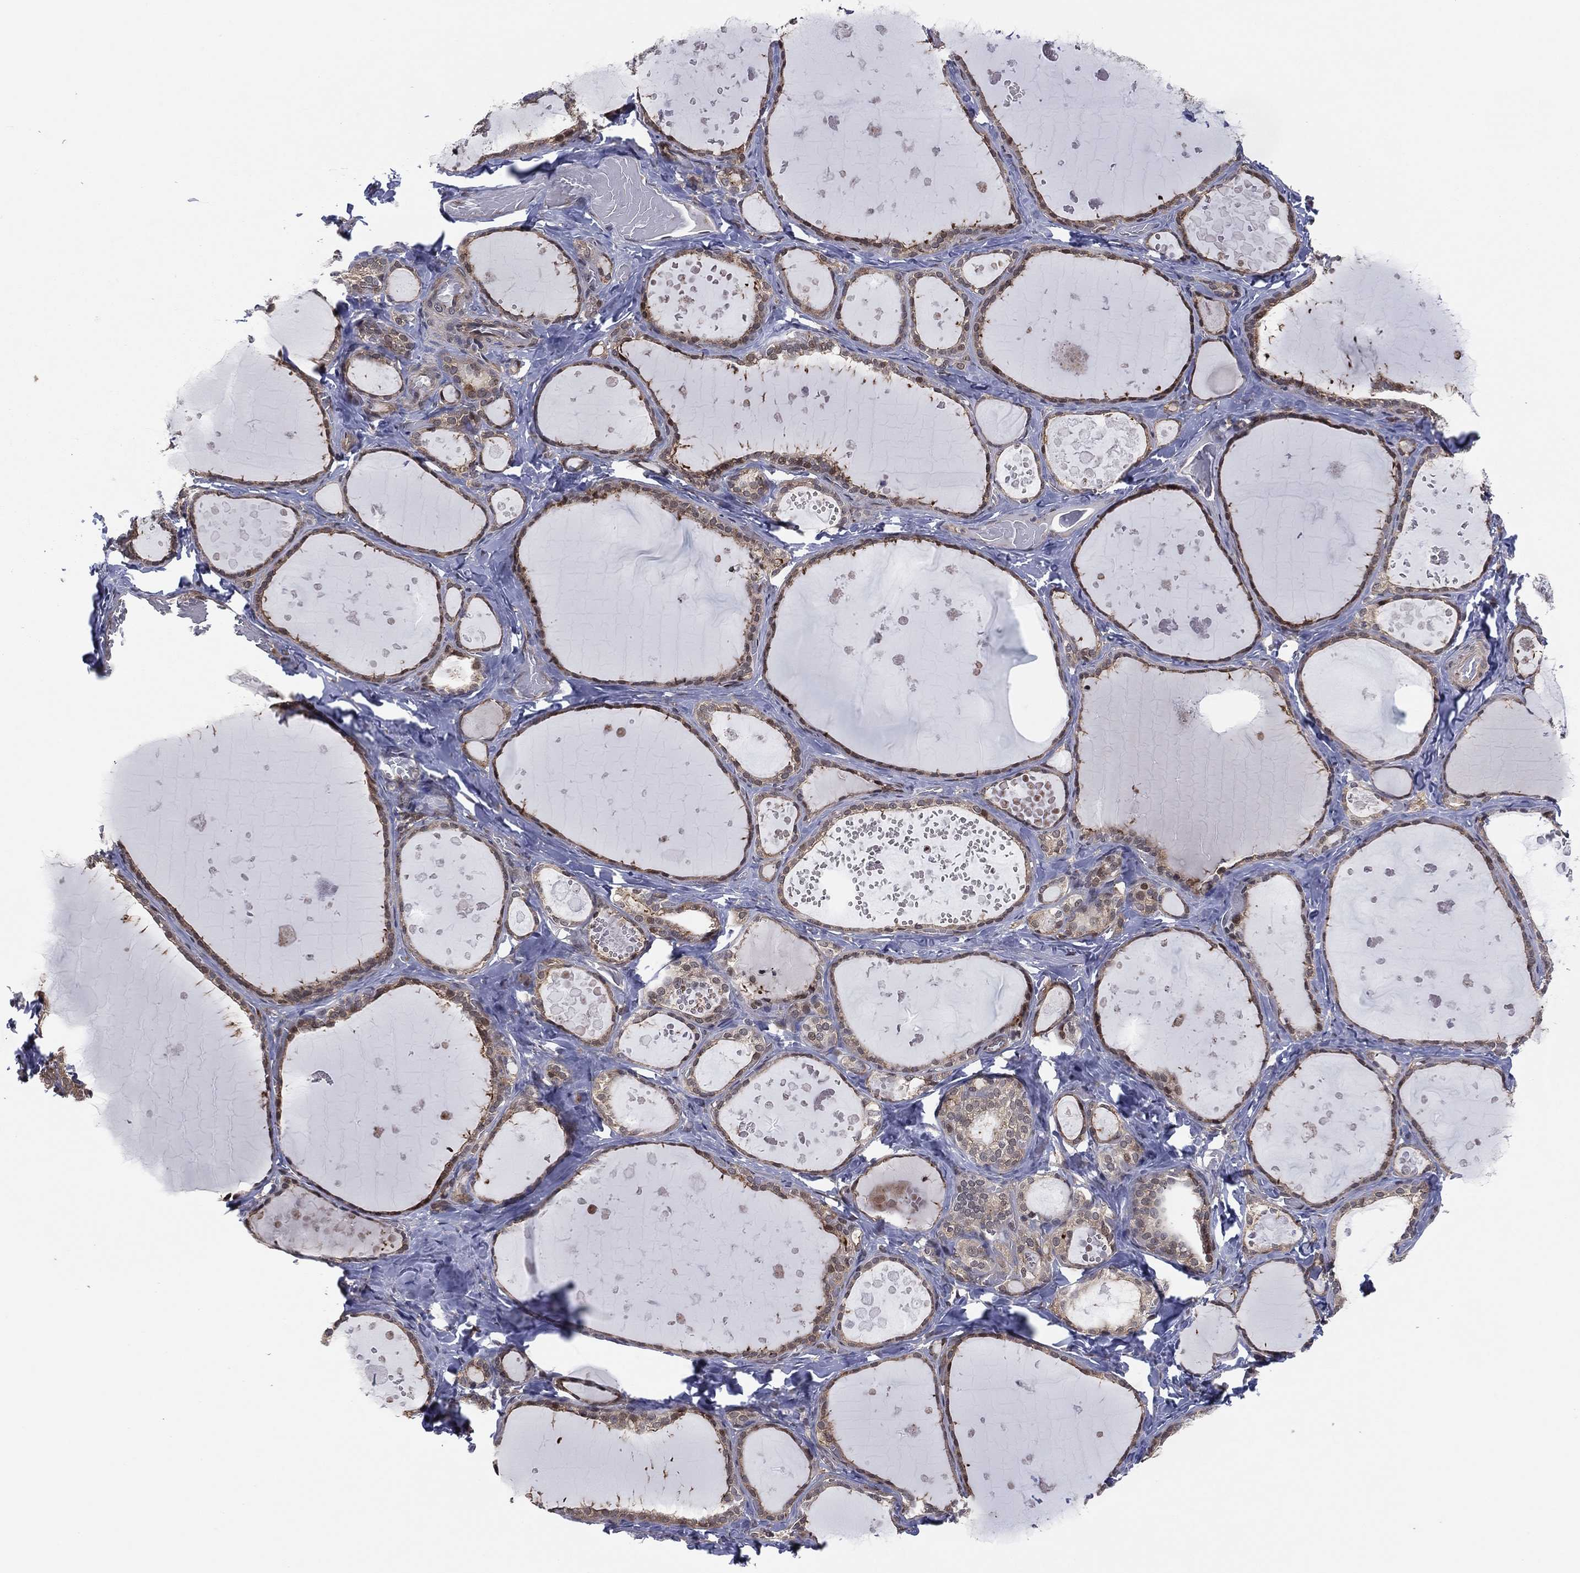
{"staining": {"intensity": "strong", "quantity": "25%-75%", "location": "cytoplasmic/membranous,nuclear"}, "tissue": "thyroid gland", "cell_type": "Glandular cells", "image_type": "normal", "snomed": [{"axis": "morphology", "description": "Normal tissue, NOS"}, {"axis": "topography", "description": "Thyroid gland"}], "caption": "IHC of unremarkable human thyroid gland demonstrates high levels of strong cytoplasmic/membranous,nuclear positivity in approximately 25%-75% of glandular cells. Nuclei are stained in blue.", "gene": "ICOSLG", "patient": {"sex": "female", "age": 56}}